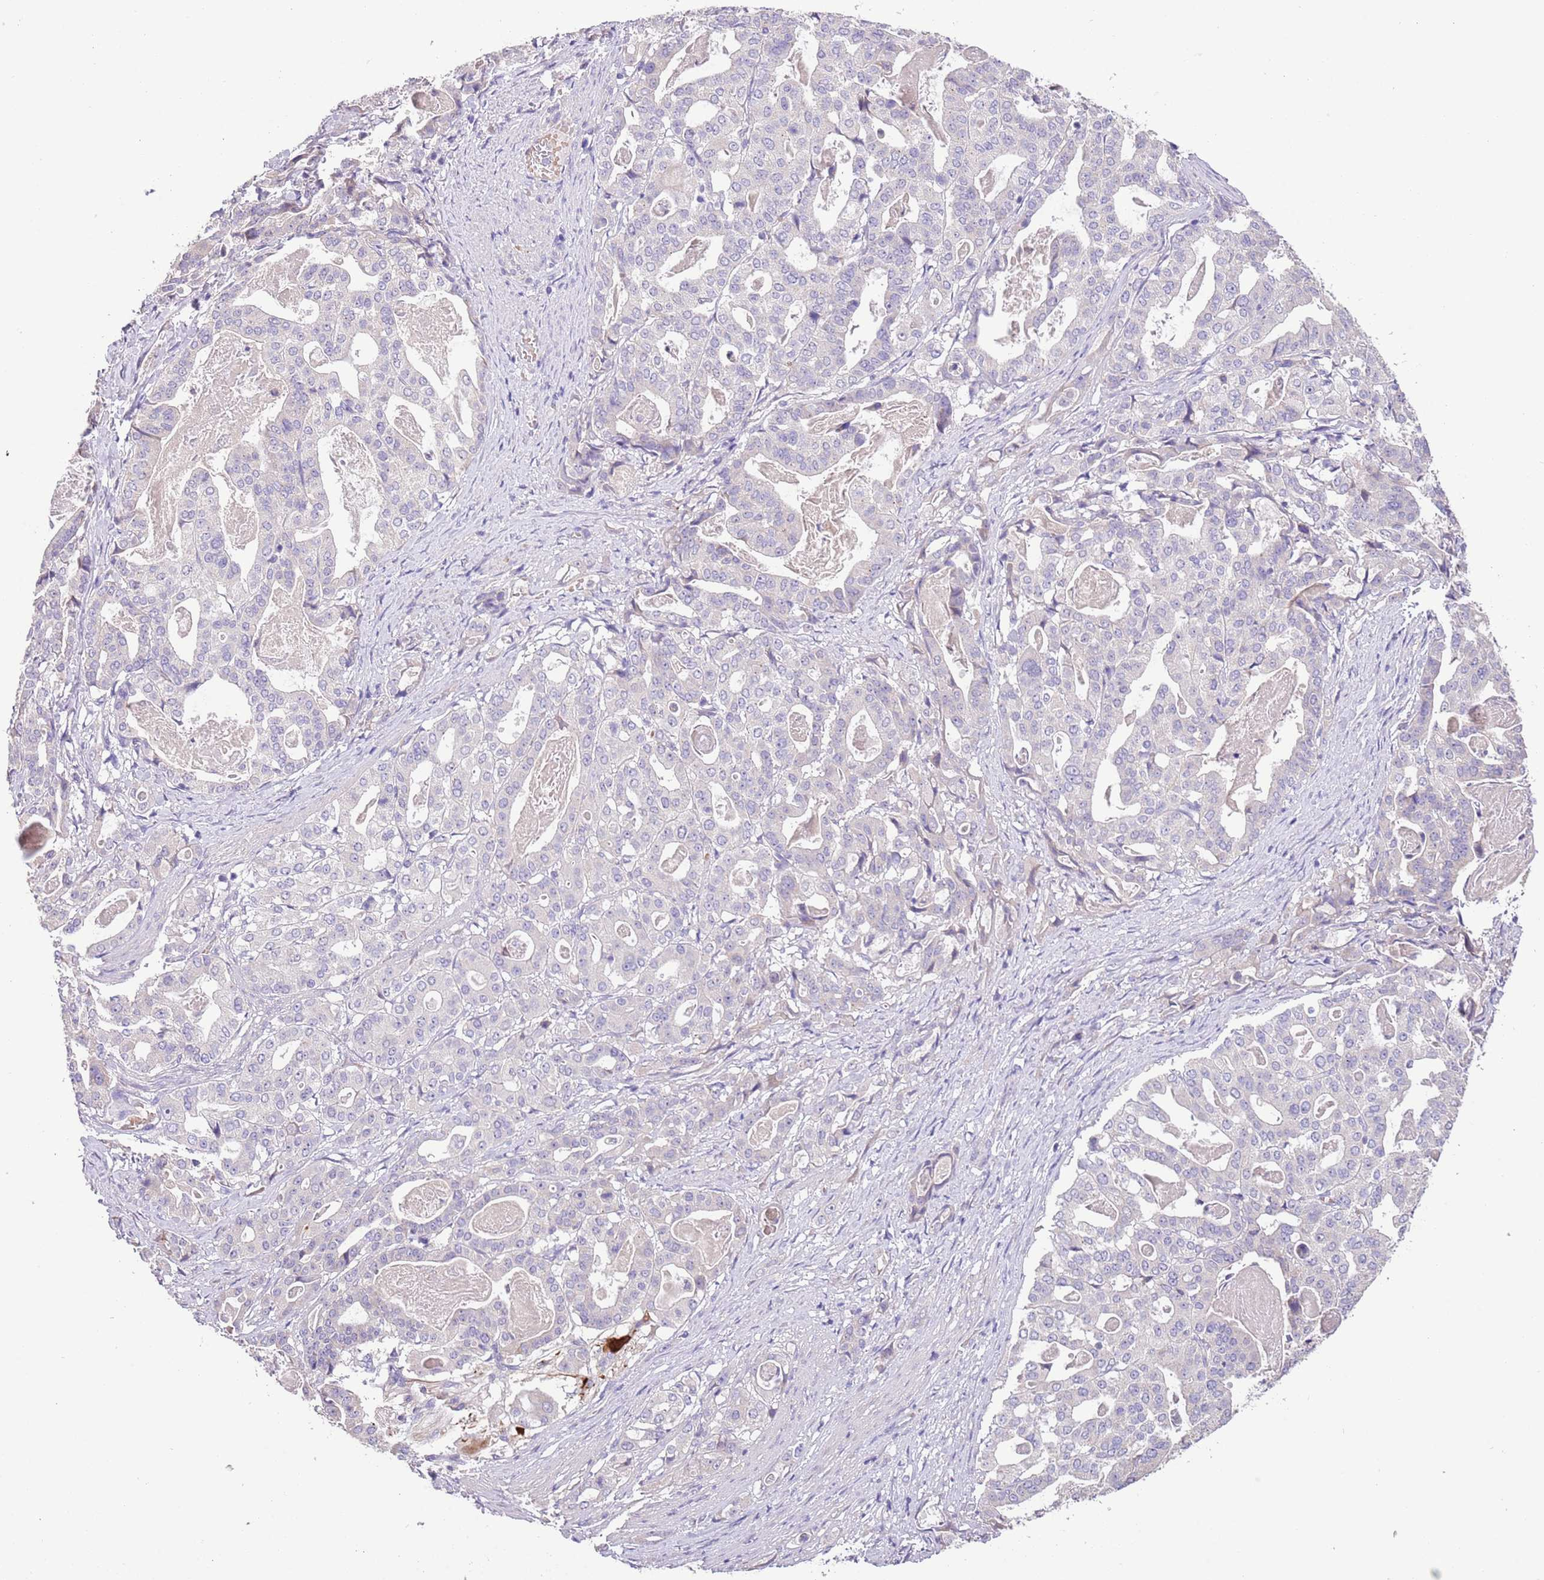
{"staining": {"intensity": "negative", "quantity": "none", "location": "none"}, "tissue": "stomach cancer", "cell_type": "Tumor cells", "image_type": "cancer", "snomed": [{"axis": "morphology", "description": "Adenocarcinoma, NOS"}, {"axis": "topography", "description": "Stomach"}], "caption": "There is no significant positivity in tumor cells of stomach adenocarcinoma.", "gene": "ZNF658", "patient": {"sex": "male", "age": 48}}